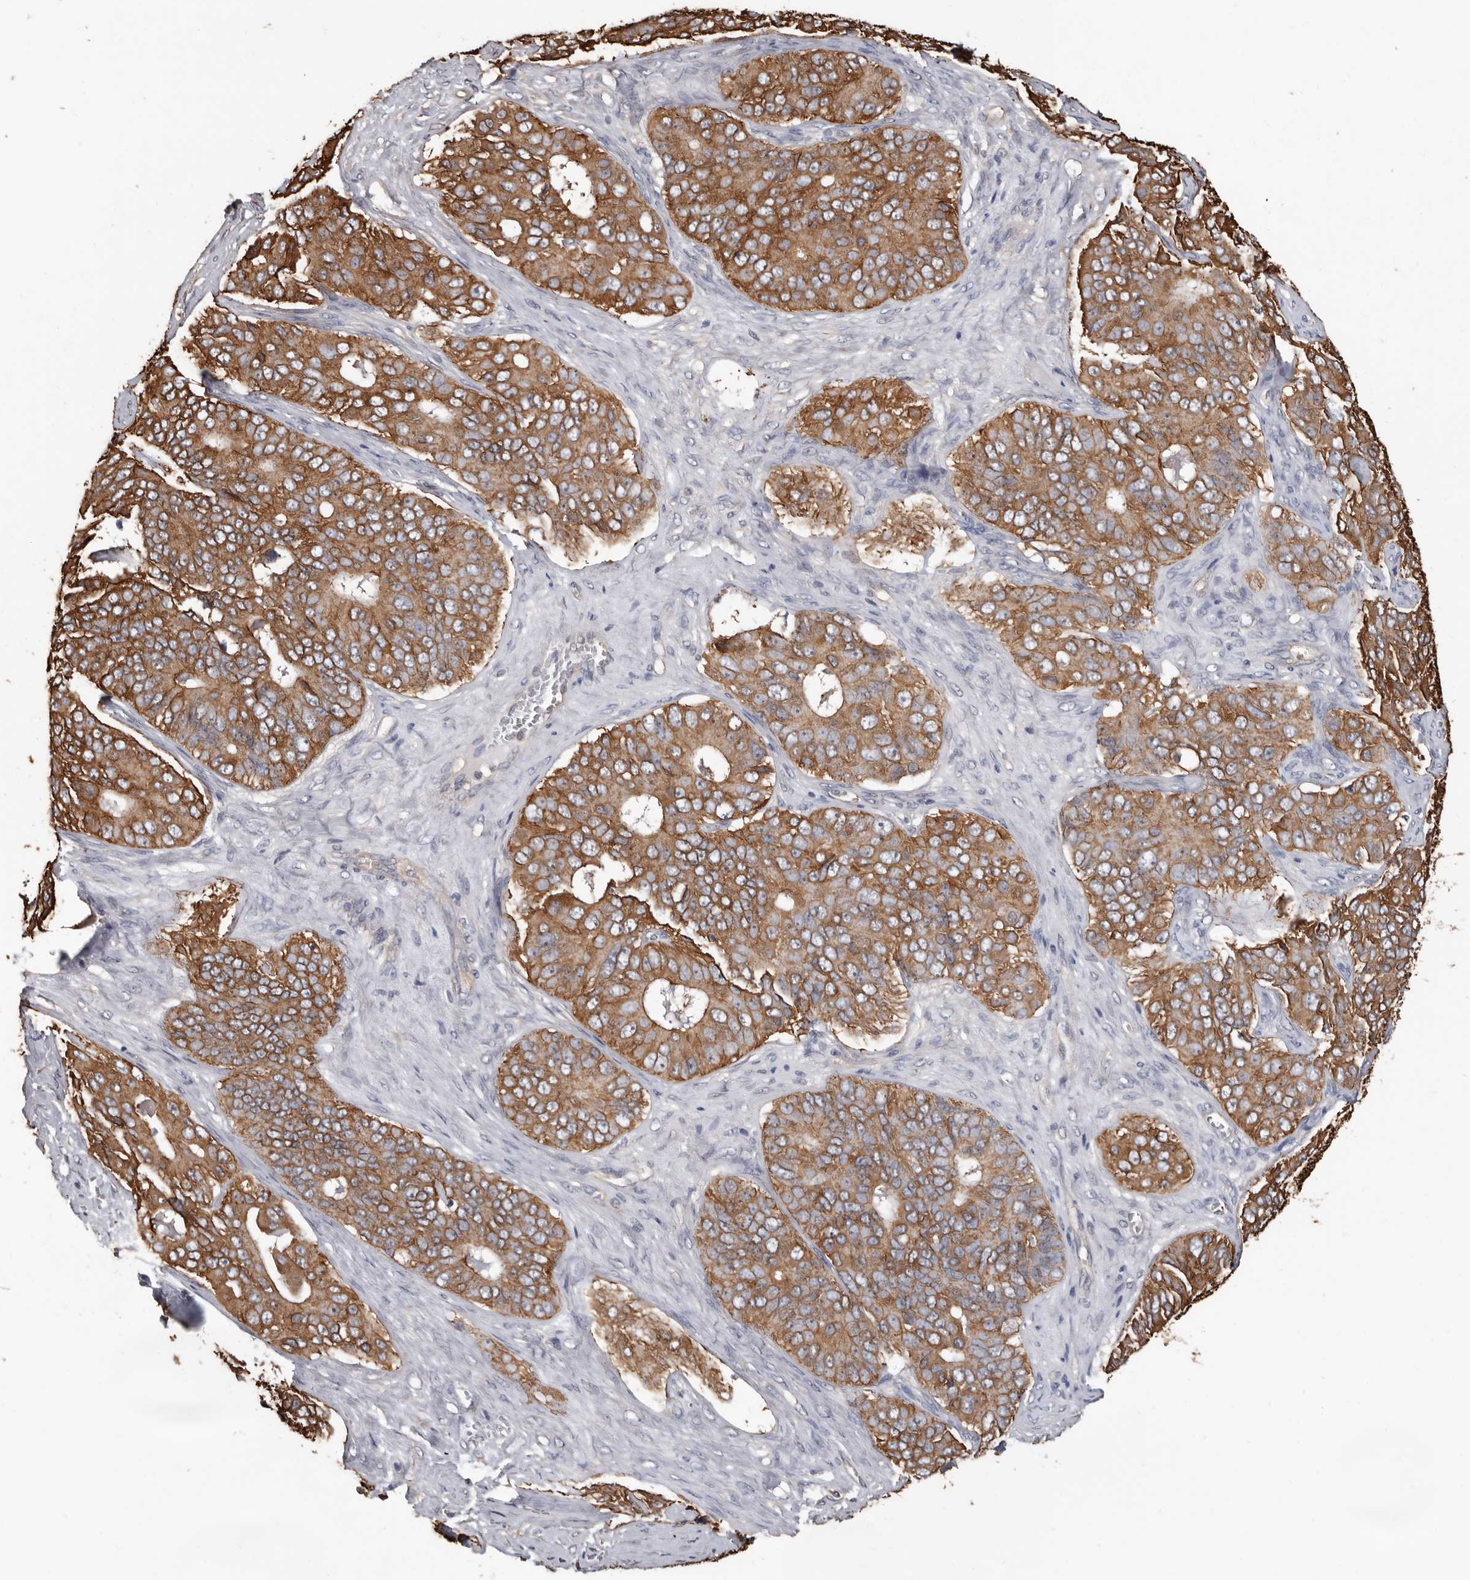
{"staining": {"intensity": "moderate", "quantity": ">75%", "location": "cytoplasmic/membranous"}, "tissue": "ovarian cancer", "cell_type": "Tumor cells", "image_type": "cancer", "snomed": [{"axis": "morphology", "description": "Carcinoma, endometroid"}, {"axis": "topography", "description": "Ovary"}], "caption": "Ovarian cancer (endometroid carcinoma) stained with immunohistochemistry exhibits moderate cytoplasmic/membranous positivity in about >75% of tumor cells.", "gene": "MRPL18", "patient": {"sex": "female", "age": 51}}